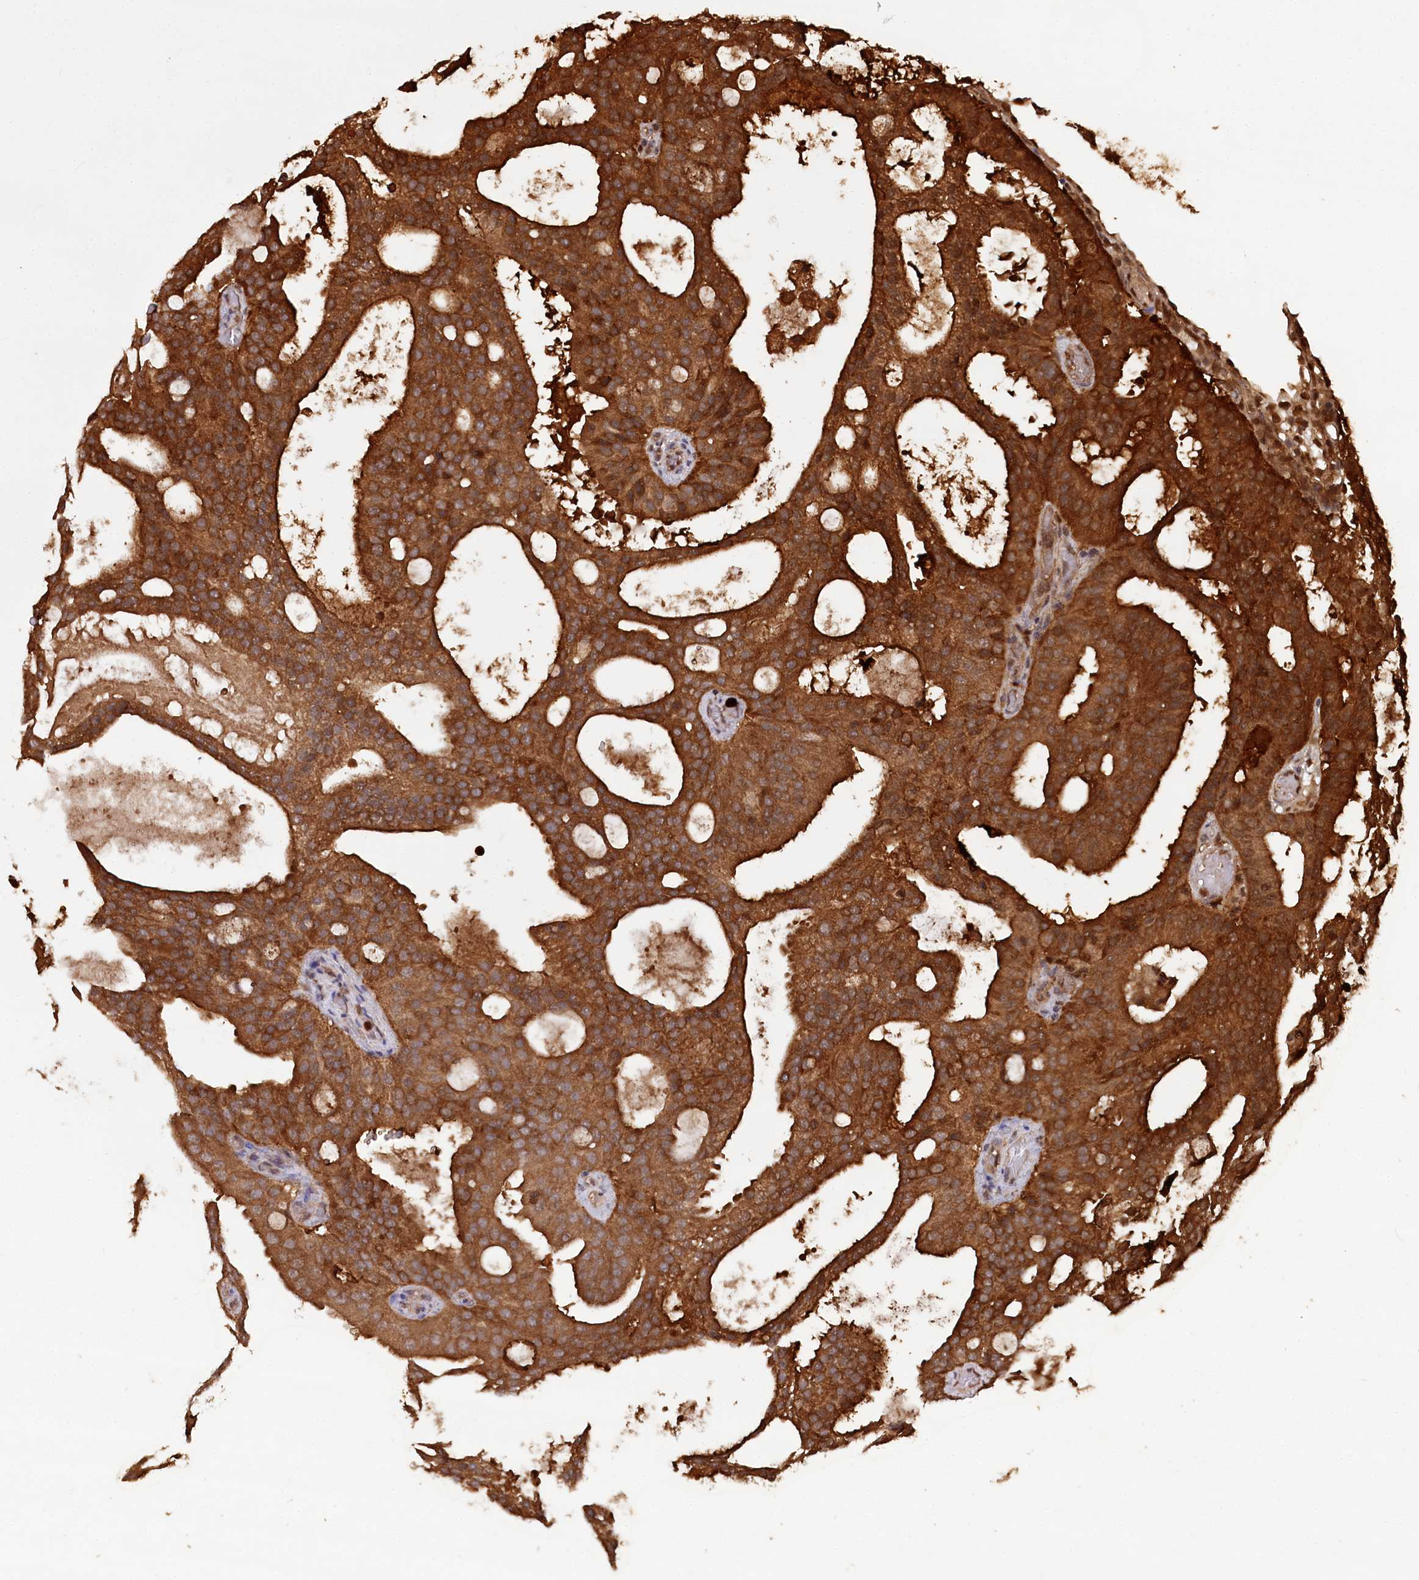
{"staining": {"intensity": "strong", "quantity": ">75%", "location": "cytoplasmic/membranous"}, "tissue": "prostate cancer", "cell_type": "Tumor cells", "image_type": "cancer", "snomed": [{"axis": "morphology", "description": "Adenocarcinoma, Medium grade"}, {"axis": "topography", "description": "Prostate"}], "caption": "There is high levels of strong cytoplasmic/membranous staining in tumor cells of prostate cancer (adenocarcinoma (medium-grade)), as demonstrated by immunohistochemical staining (brown color).", "gene": "LSG1", "patient": {"sex": "male", "age": 88}}